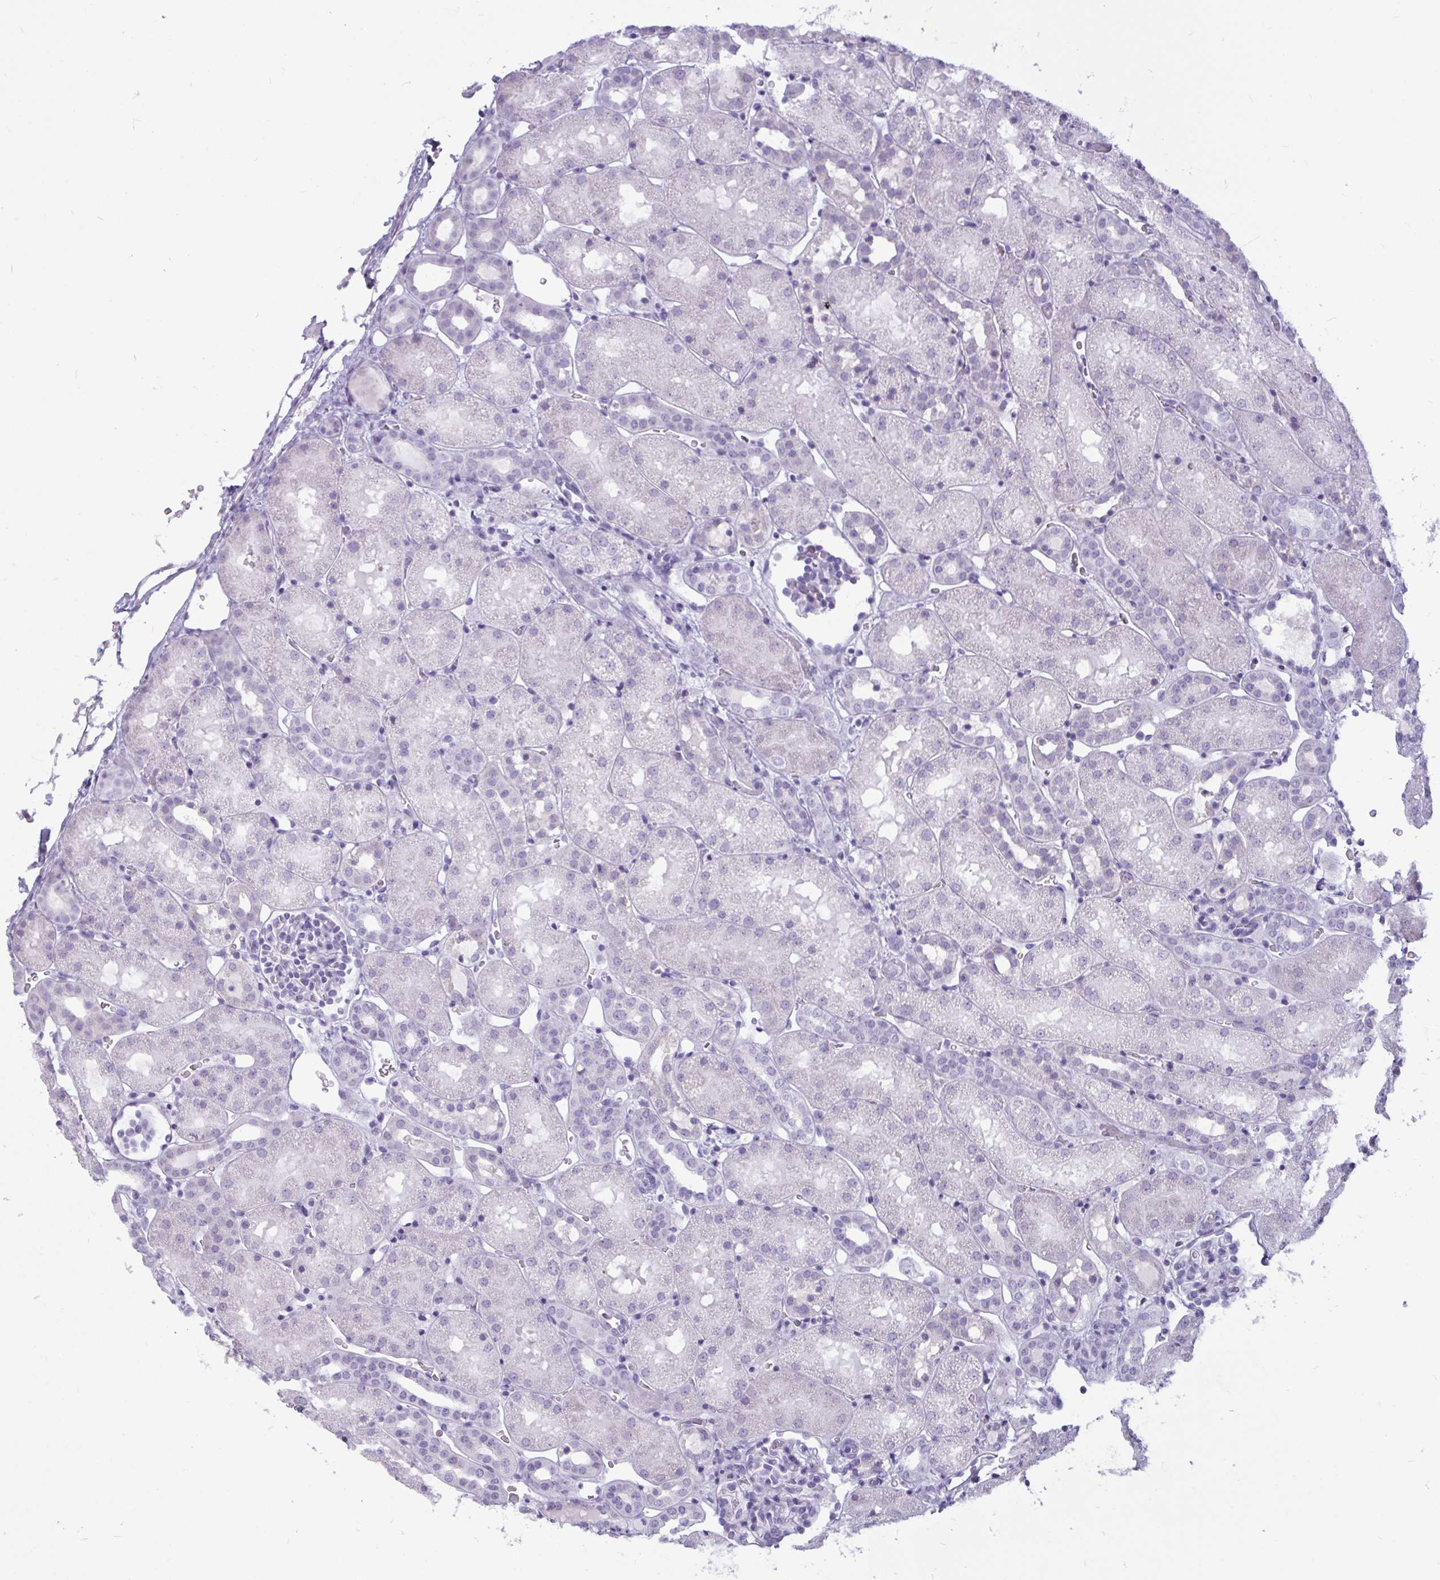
{"staining": {"intensity": "negative", "quantity": "none", "location": "none"}, "tissue": "kidney", "cell_type": "Cells in glomeruli", "image_type": "normal", "snomed": [{"axis": "morphology", "description": "Normal tissue, NOS"}, {"axis": "topography", "description": "Kidney"}], "caption": "A high-resolution micrograph shows immunohistochemistry (IHC) staining of unremarkable kidney, which reveals no significant staining in cells in glomeruli. (DAB IHC, high magnification).", "gene": "BBS10", "patient": {"sex": "male", "age": 2}}